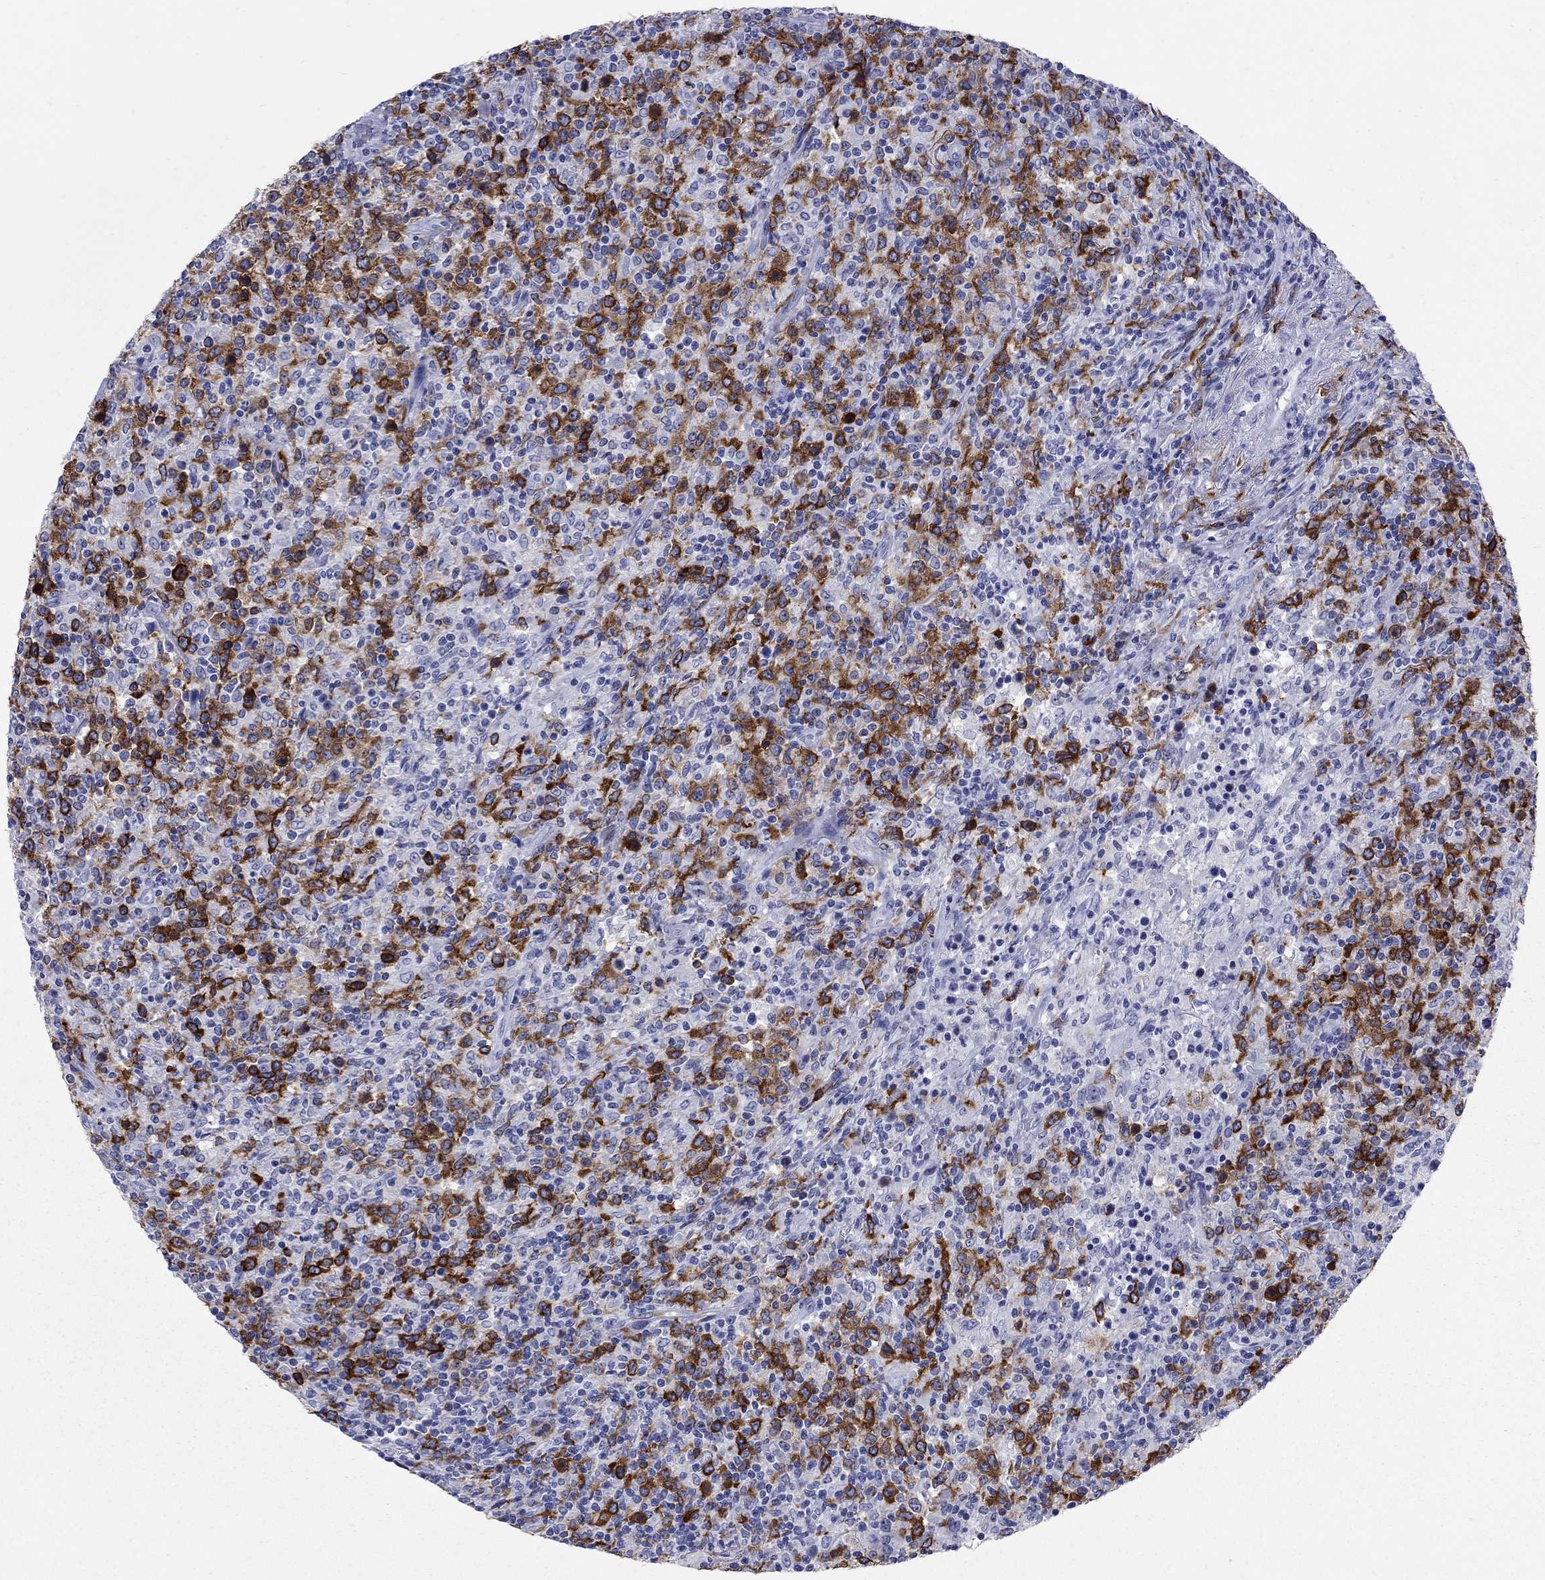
{"staining": {"intensity": "strong", "quantity": "25%-75%", "location": "cytoplasmic/membranous"}, "tissue": "lymphoma", "cell_type": "Tumor cells", "image_type": "cancer", "snomed": [{"axis": "morphology", "description": "Malignant lymphoma, non-Hodgkin's type, High grade"}, {"axis": "topography", "description": "Lung"}], "caption": "High-power microscopy captured an immunohistochemistry (IHC) histopathology image of high-grade malignant lymphoma, non-Hodgkin's type, revealing strong cytoplasmic/membranous positivity in about 25%-75% of tumor cells.", "gene": "TACC3", "patient": {"sex": "male", "age": 79}}